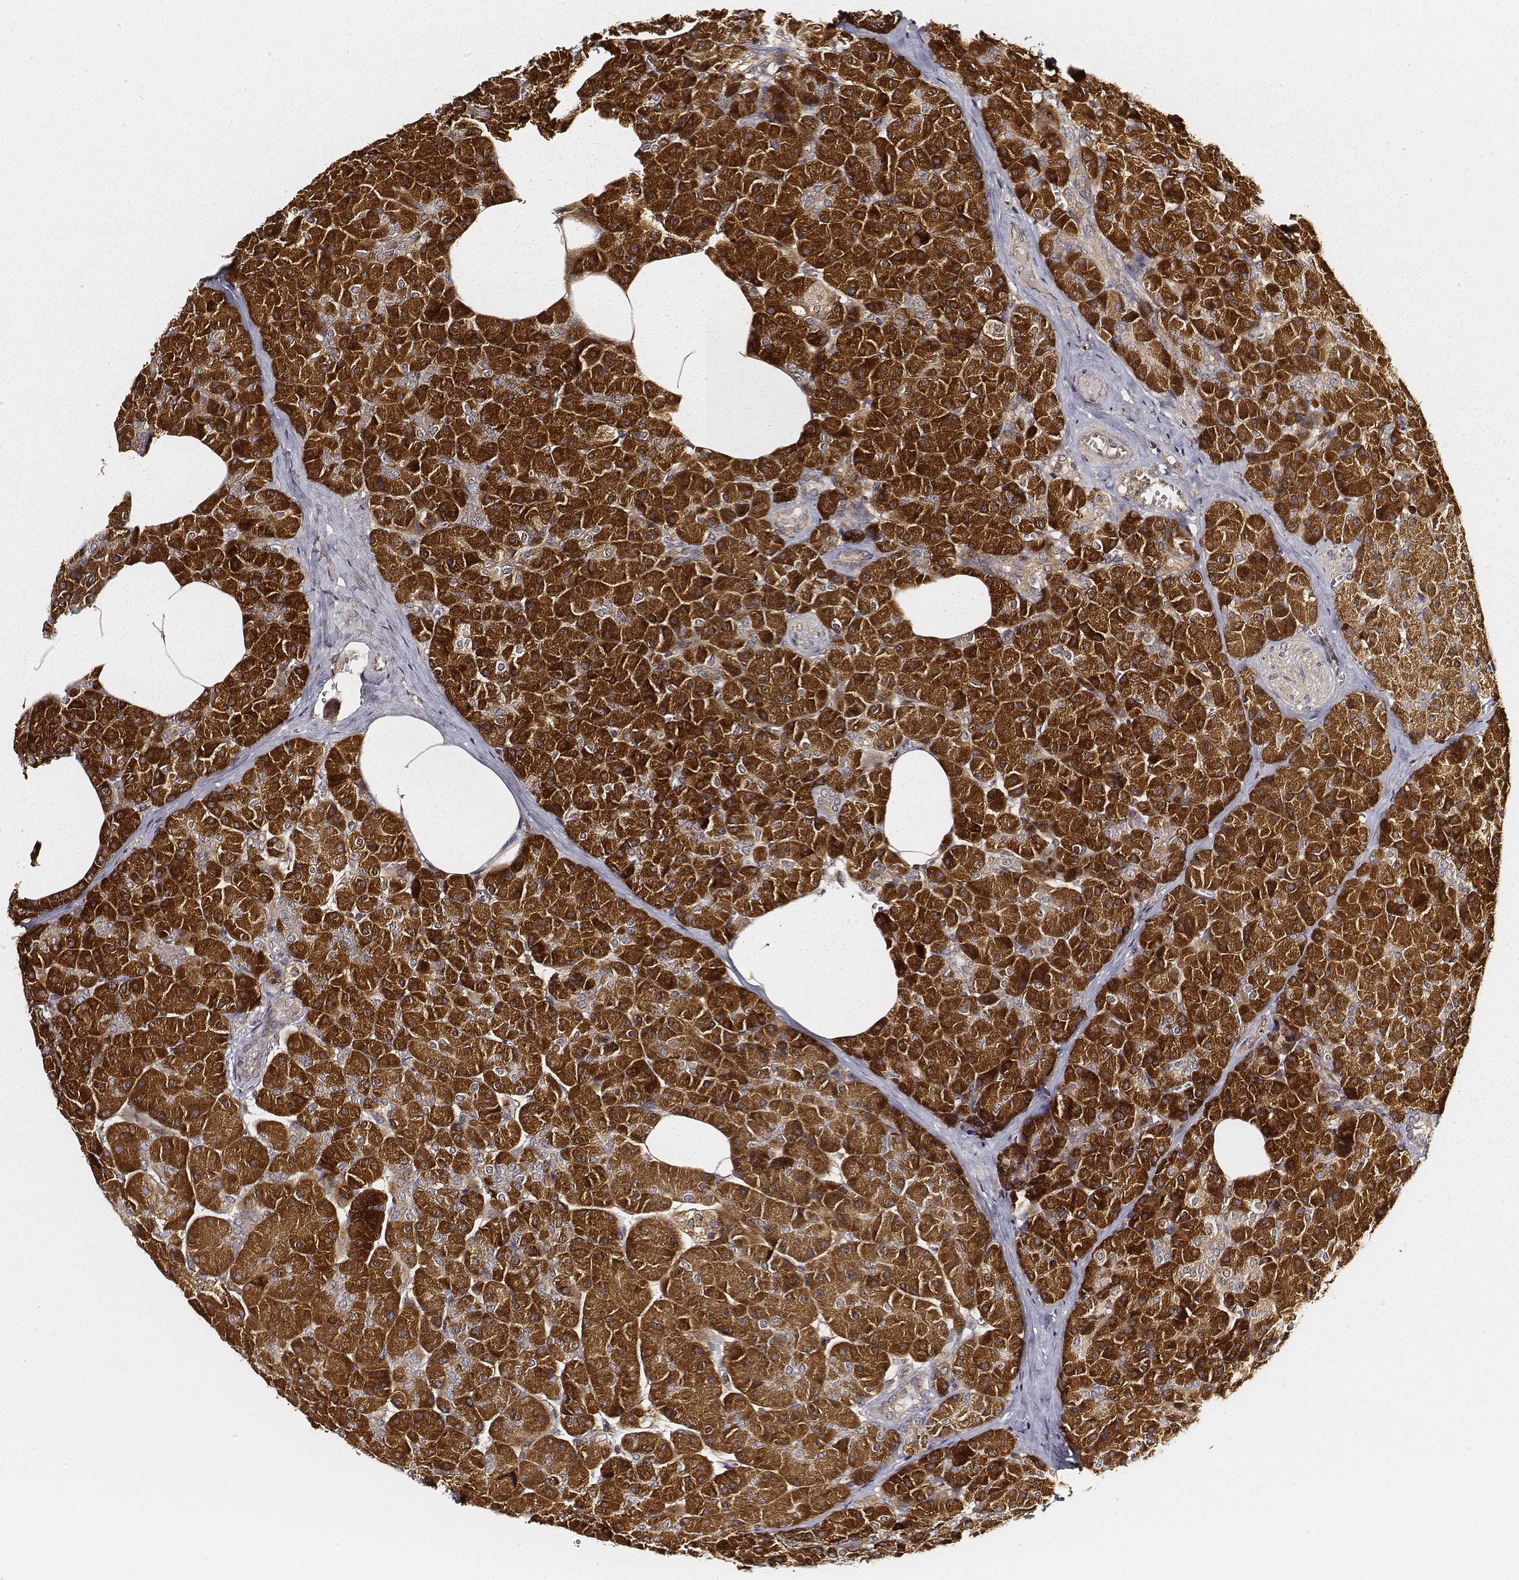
{"staining": {"intensity": "strong", "quantity": ">75%", "location": "cytoplasmic/membranous"}, "tissue": "pancreas", "cell_type": "Exocrine glandular cells", "image_type": "normal", "snomed": [{"axis": "morphology", "description": "Normal tissue, NOS"}, {"axis": "topography", "description": "Pancreas"}], "caption": "This is a micrograph of immunohistochemistry staining of unremarkable pancreas, which shows strong positivity in the cytoplasmic/membranous of exocrine glandular cells.", "gene": "CARS1", "patient": {"sex": "female", "age": 45}}